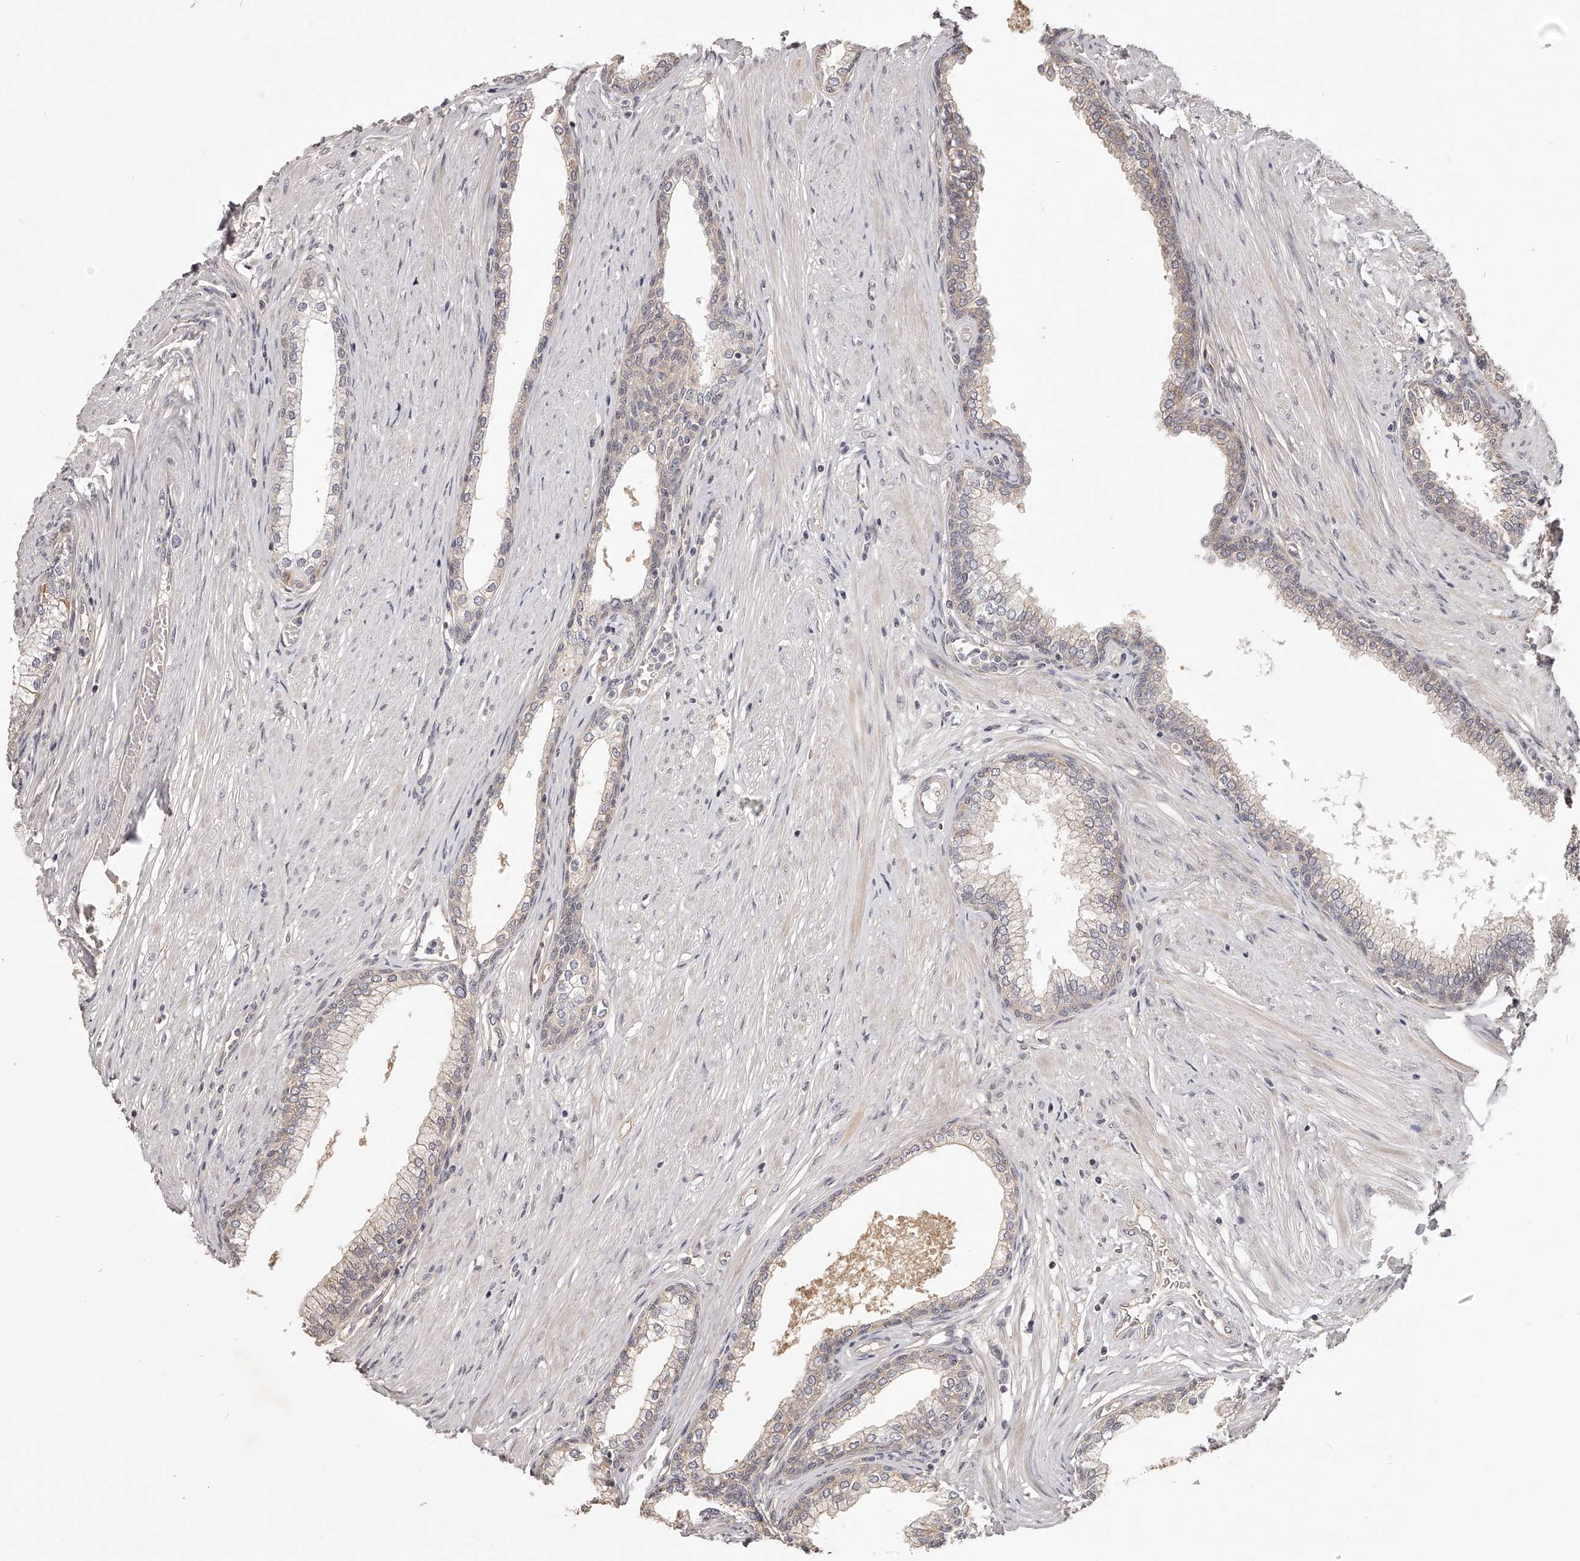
{"staining": {"intensity": "weak", "quantity": "25%-75%", "location": "cytoplasmic/membranous"}, "tissue": "prostate", "cell_type": "Glandular cells", "image_type": "normal", "snomed": [{"axis": "morphology", "description": "Normal tissue, NOS"}, {"axis": "morphology", "description": "Urothelial carcinoma, Low grade"}, {"axis": "topography", "description": "Urinary bladder"}, {"axis": "topography", "description": "Prostate"}], "caption": "Immunohistochemistry staining of unremarkable prostate, which shows low levels of weak cytoplasmic/membranous positivity in about 25%-75% of glandular cells indicating weak cytoplasmic/membranous protein staining. The staining was performed using DAB (brown) for protein detection and nuclei were counterstained in hematoxylin (blue).", "gene": "ZNF582", "patient": {"sex": "male", "age": 60}}